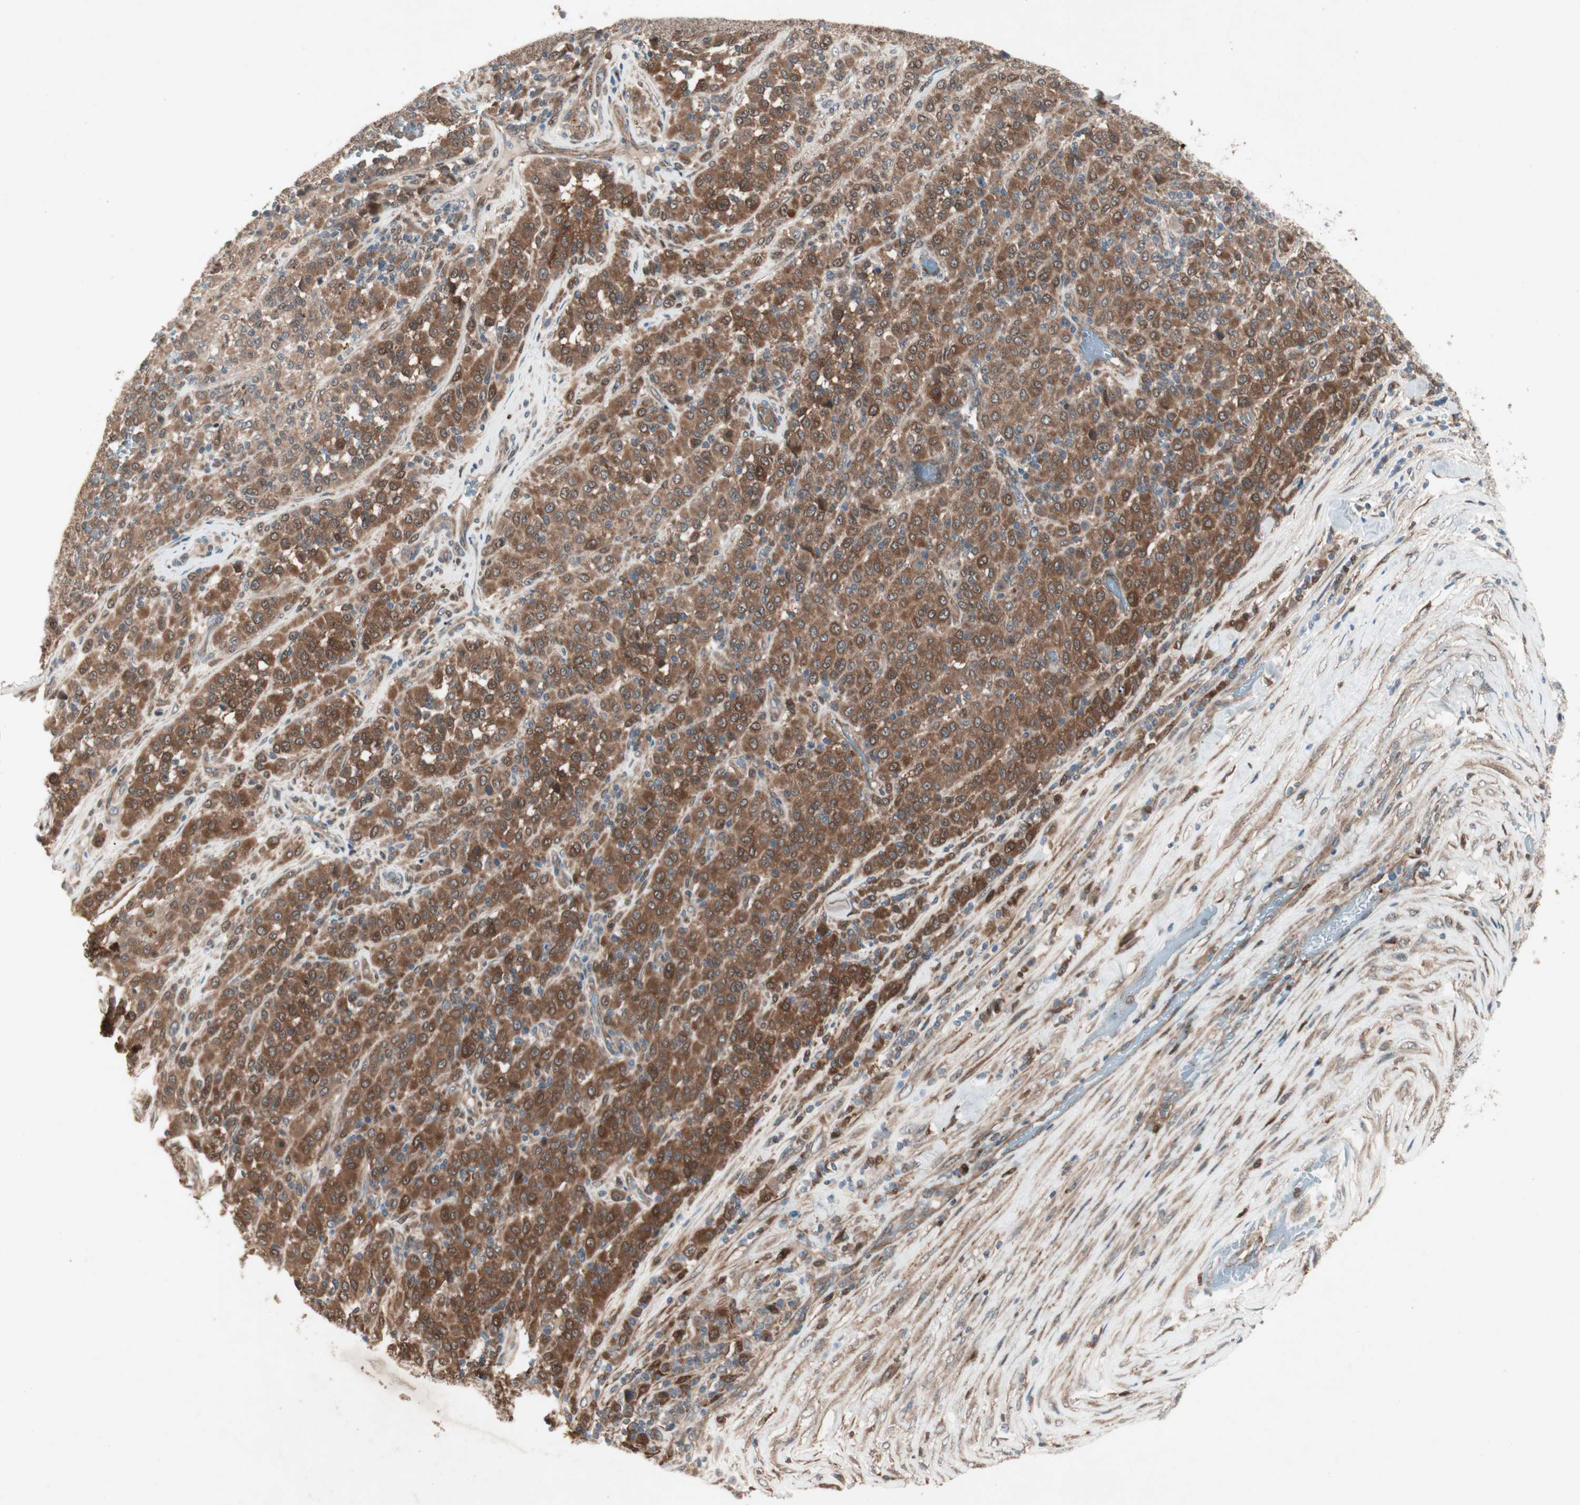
{"staining": {"intensity": "strong", "quantity": ">75%", "location": "cytoplasmic/membranous"}, "tissue": "melanoma", "cell_type": "Tumor cells", "image_type": "cancer", "snomed": [{"axis": "morphology", "description": "Malignant melanoma, Metastatic site"}, {"axis": "topography", "description": "Pancreas"}], "caption": "Malignant melanoma (metastatic site) stained with a brown dye demonstrates strong cytoplasmic/membranous positive expression in approximately >75% of tumor cells.", "gene": "SDSL", "patient": {"sex": "female", "age": 30}}